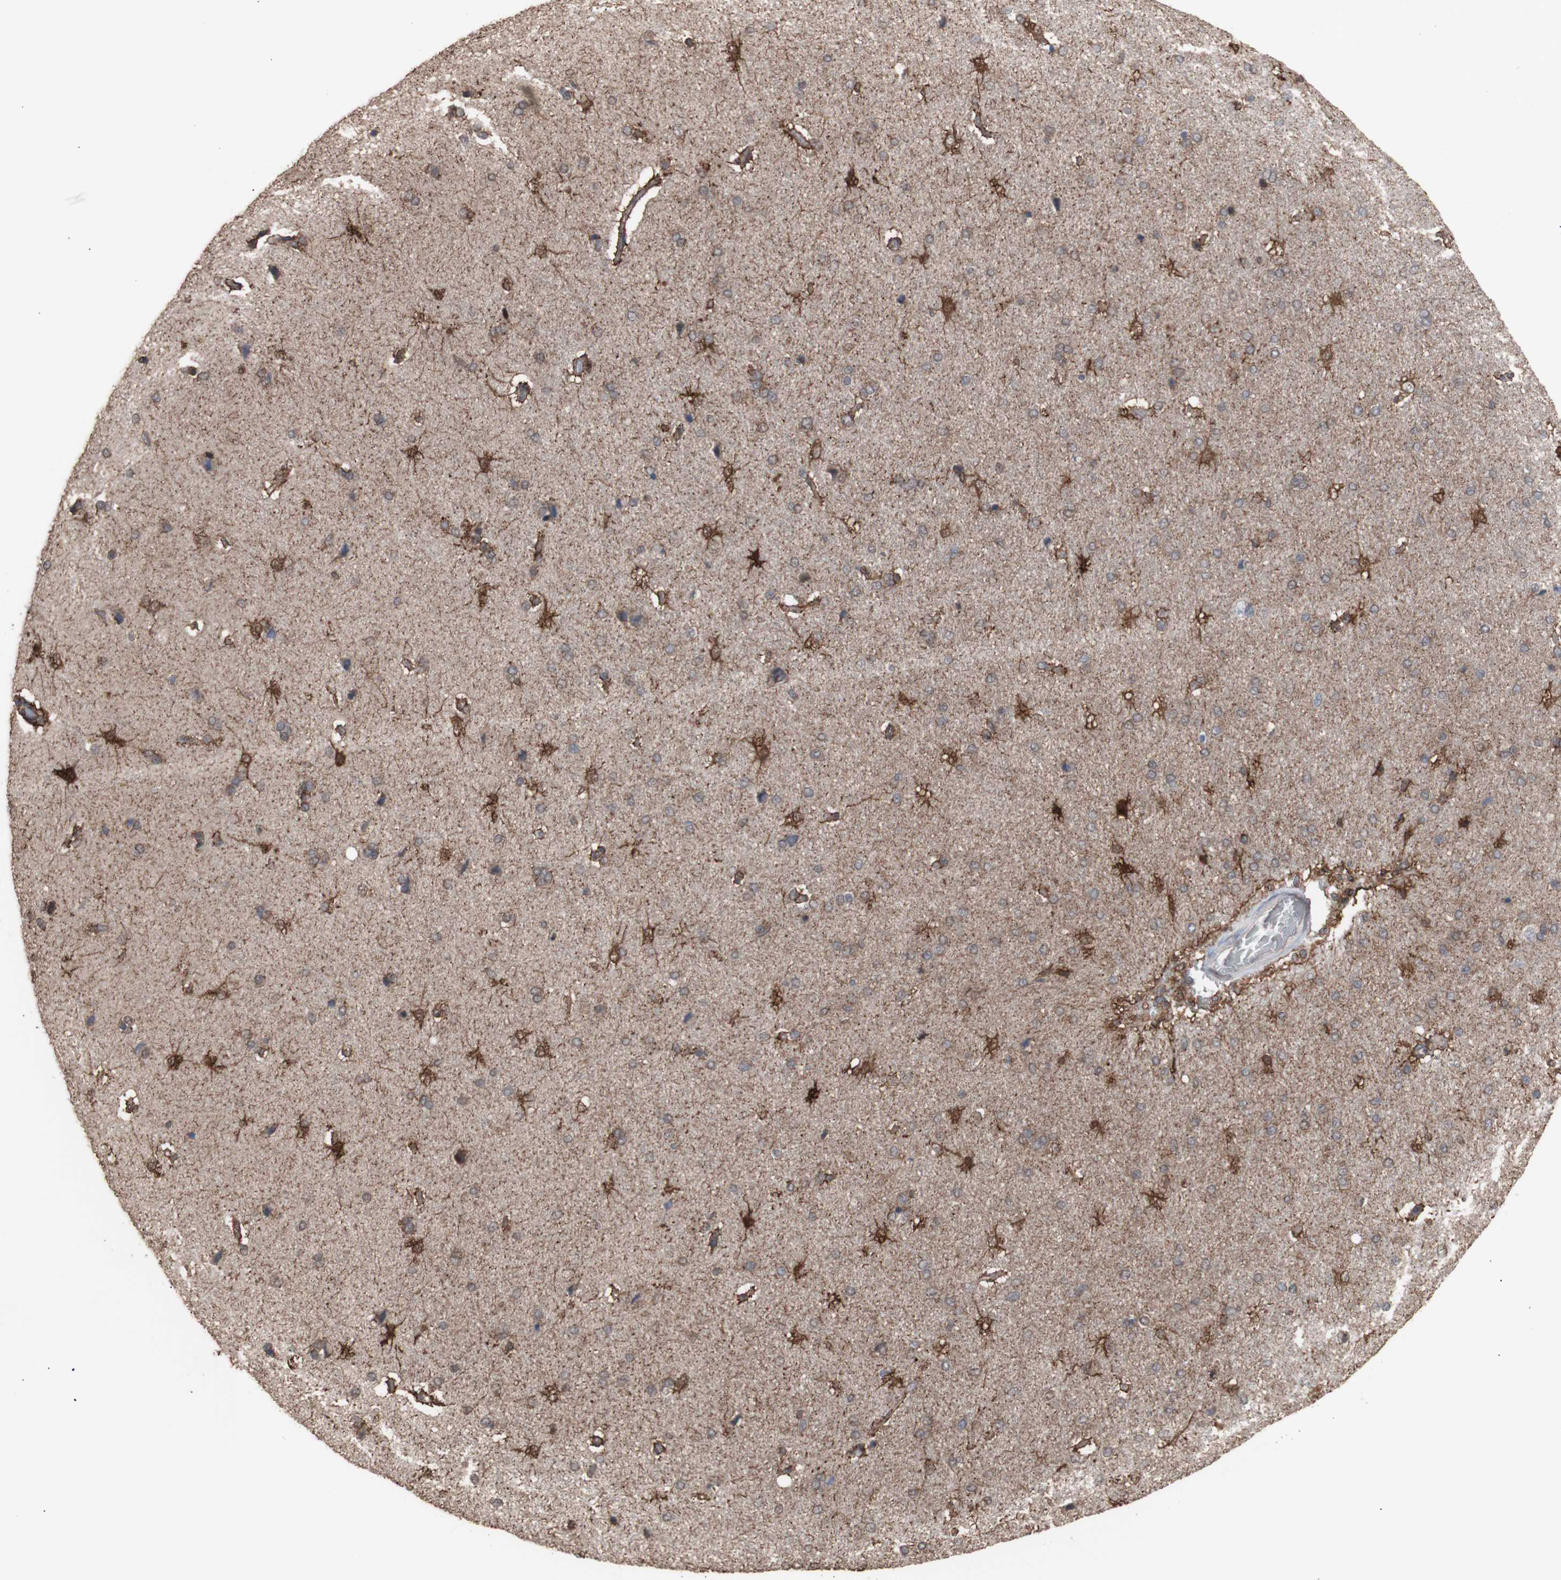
{"staining": {"intensity": "strong", "quantity": ">75%", "location": "cytoplasmic/membranous"}, "tissue": "cerebral cortex", "cell_type": "Endothelial cells", "image_type": "normal", "snomed": [{"axis": "morphology", "description": "Normal tissue, NOS"}, {"axis": "topography", "description": "Cerebral cortex"}], "caption": "Strong cytoplasmic/membranous positivity is present in approximately >75% of endothelial cells in unremarkable cerebral cortex. The protein of interest is shown in brown color, while the nuclei are stained blue.", "gene": "ALDH9A1", "patient": {"sex": "male", "age": 62}}